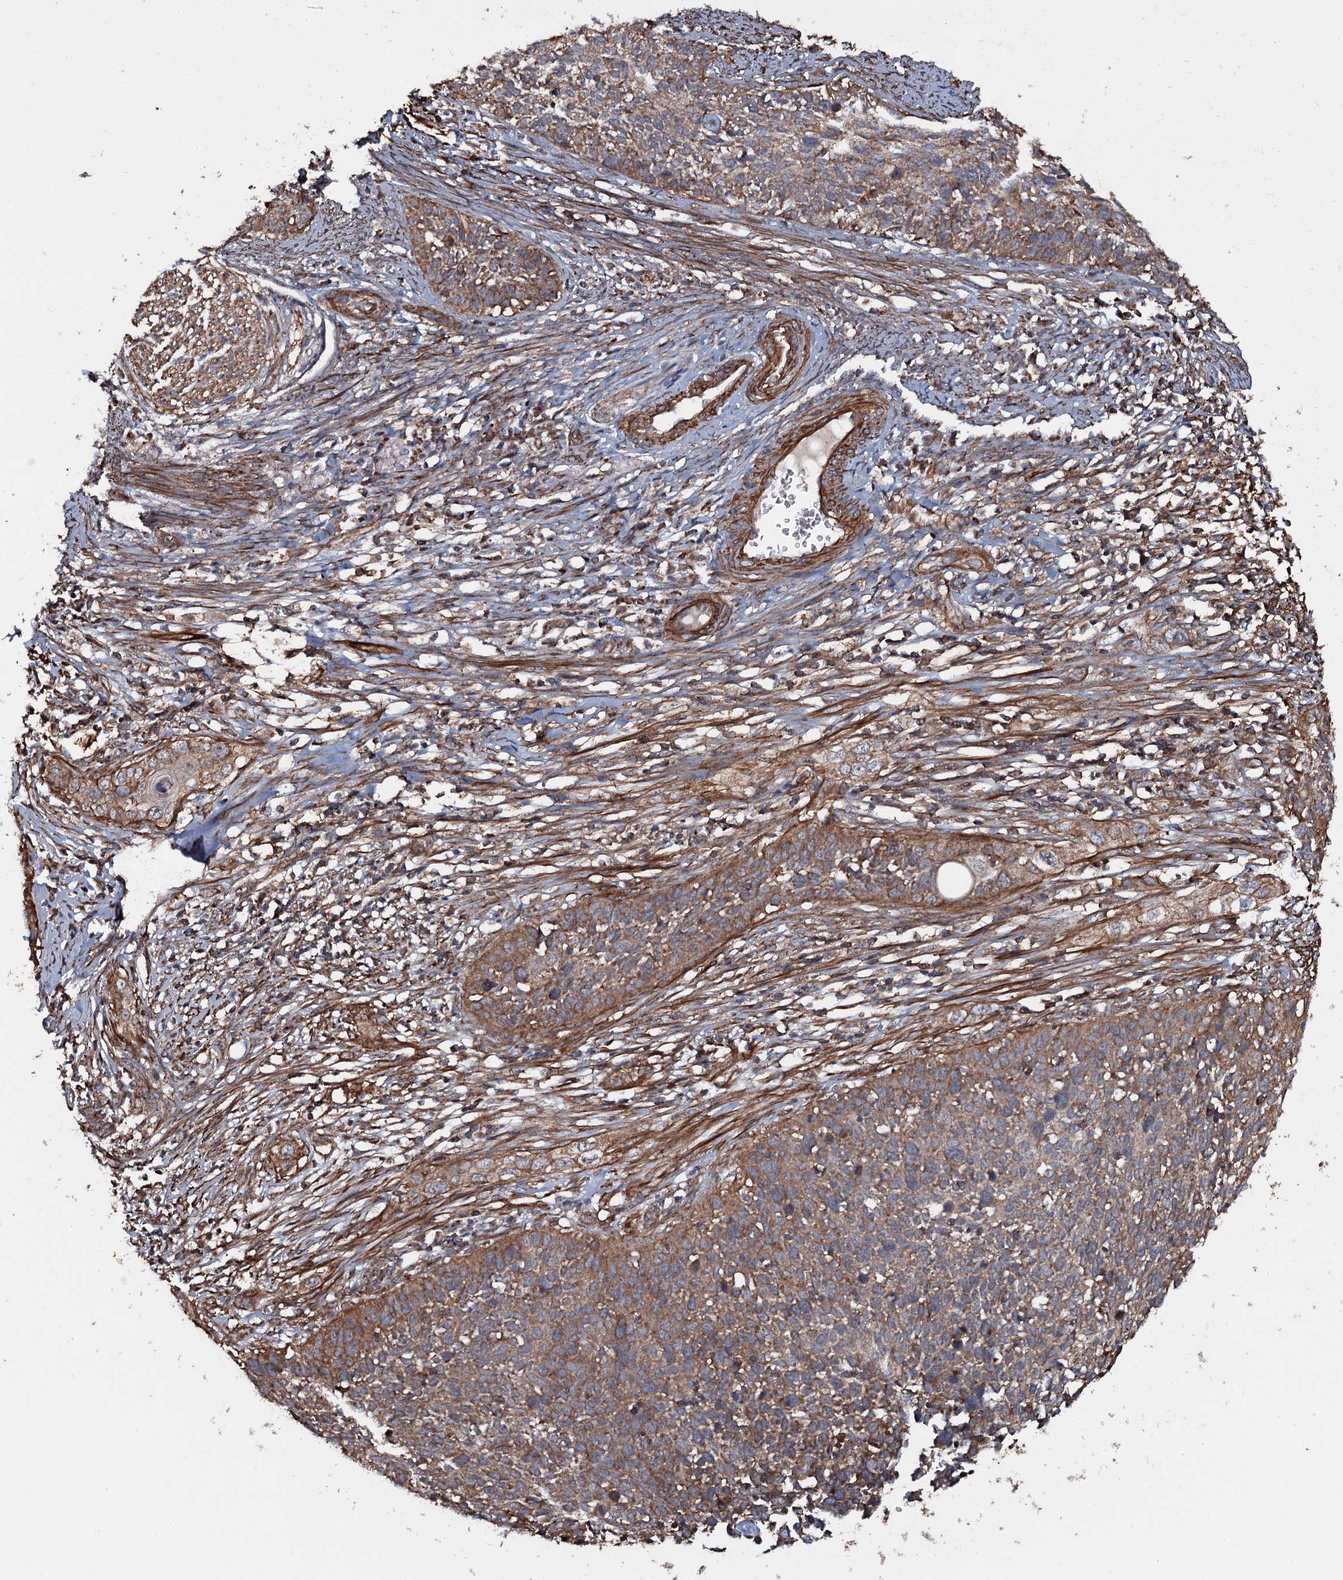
{"staining": {"intensity": "moderate", "quantity": ">75%", "location": "cytoplasmic/membranous"}, "tissue": "cervical cancer", "cell_type": "Tumor cells", "image_type": "cancer", "snomed": [{"axis": "morphology", "description": "Squamous cell carcinoma, NOS"}, {"axis": "topography", "description": "Cervix"}], "caption": "Immunohistochemistry histopathology image of human cervical squamous cell carcinoma stained for a protein (brown), which exhibits medium levels of moderate cytoplasmic/membranous expression in about >75% of tumor cells.", "gene": "VWA8", "patient": {"sex": "female", "age": 34}}